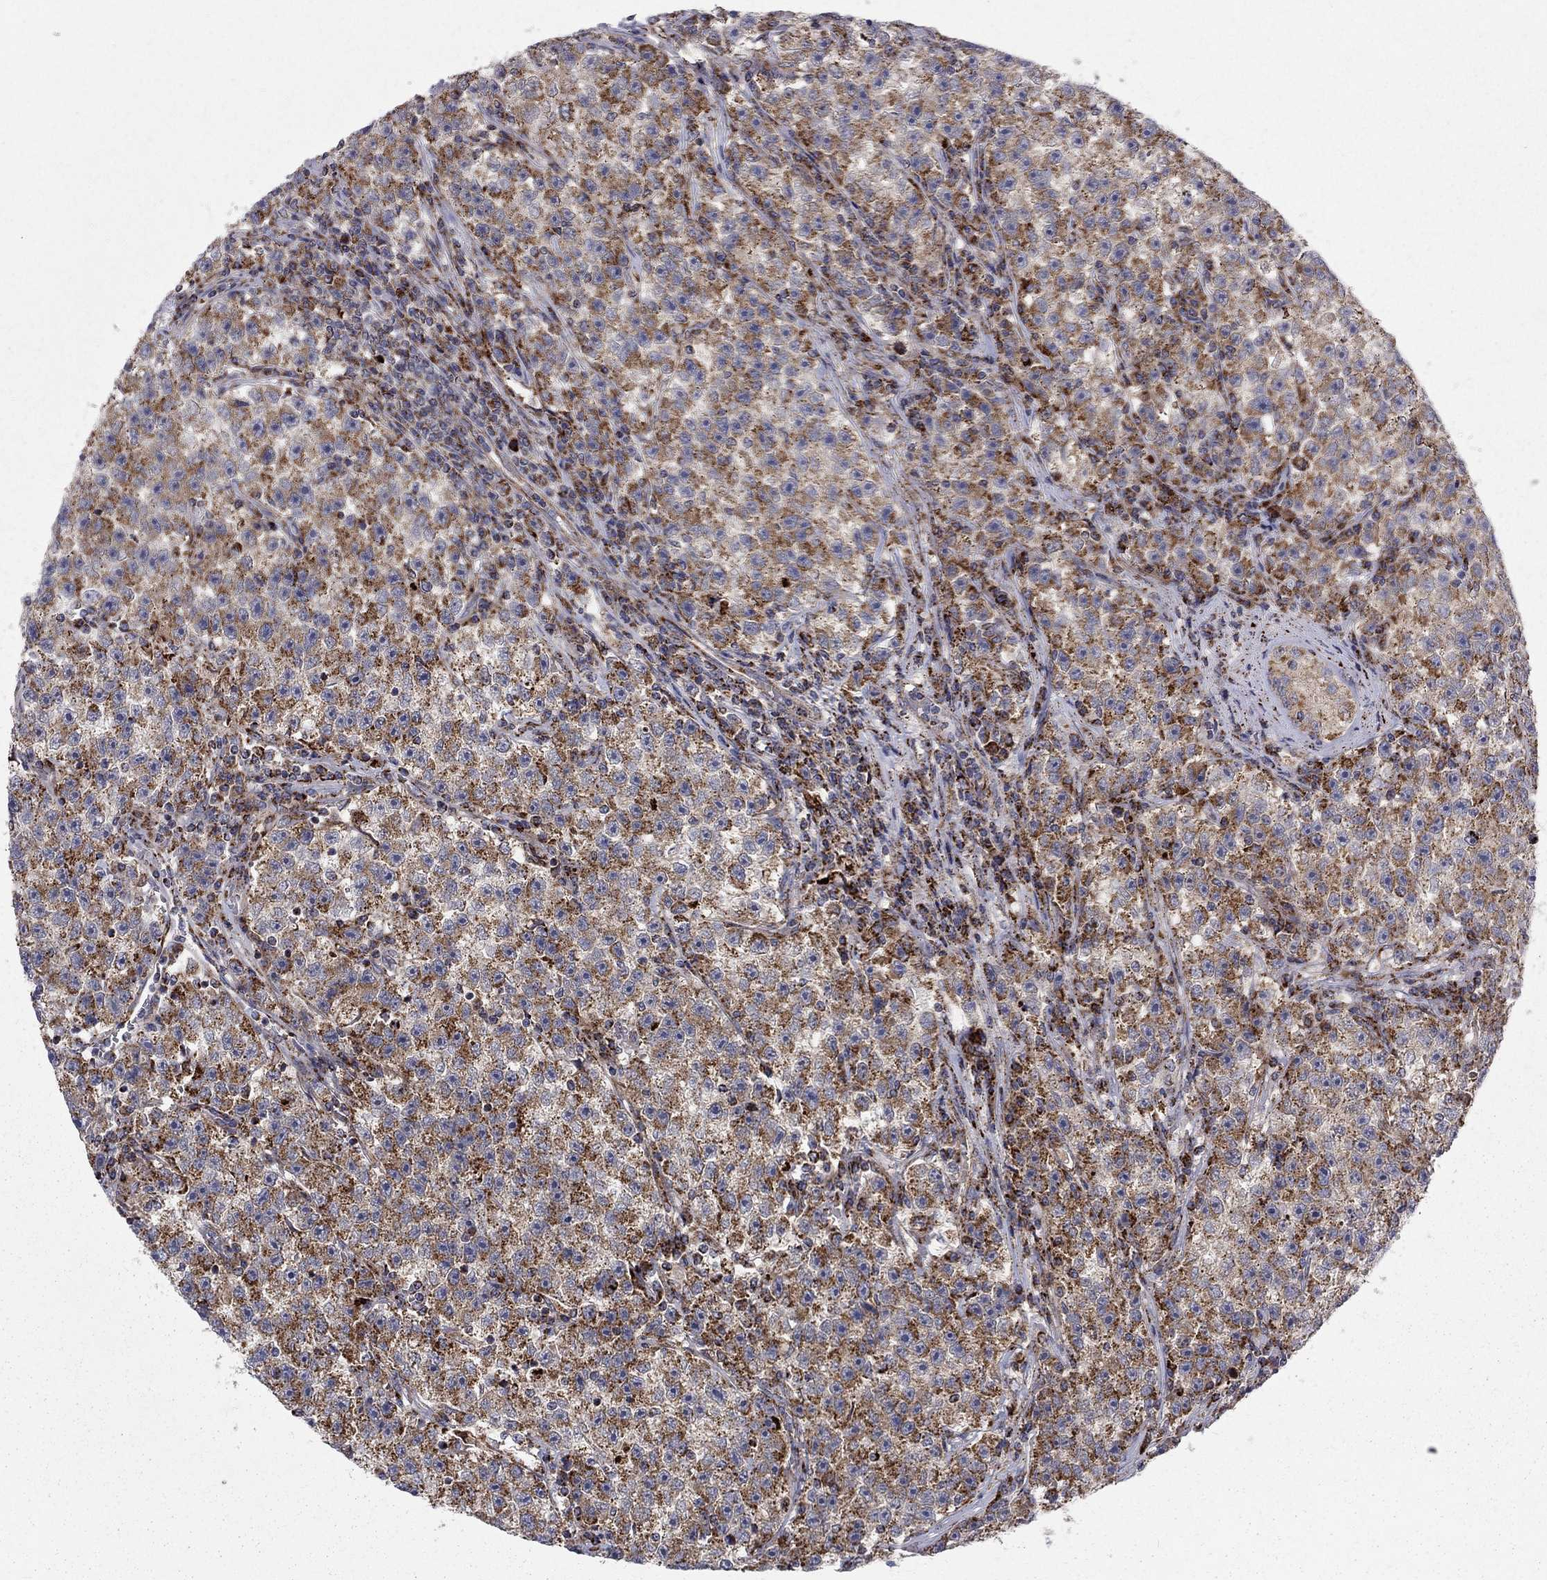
{"staining": {"intensity": "strong", "quantity": ">75%", "location": "cytoplasmic/membranous"}, "tissue": "testis cancer", "cell_type": "Tumor cells", "image_type": "cancer", "snomed": [{"axis": "morphology", "description": "Seminoma, NOS"}, {"axis": "topography", "description": "Testis"}], "caption": "An immunohistochemistry photomicrograph of tumor tissue is shown. Protein staining in brown labels strong cytoplasmic/membranous positivity in testis seminoma within tumor cells.", "gene": "ALDH1B1", "patient": {"sex": "male", "age": 22}}